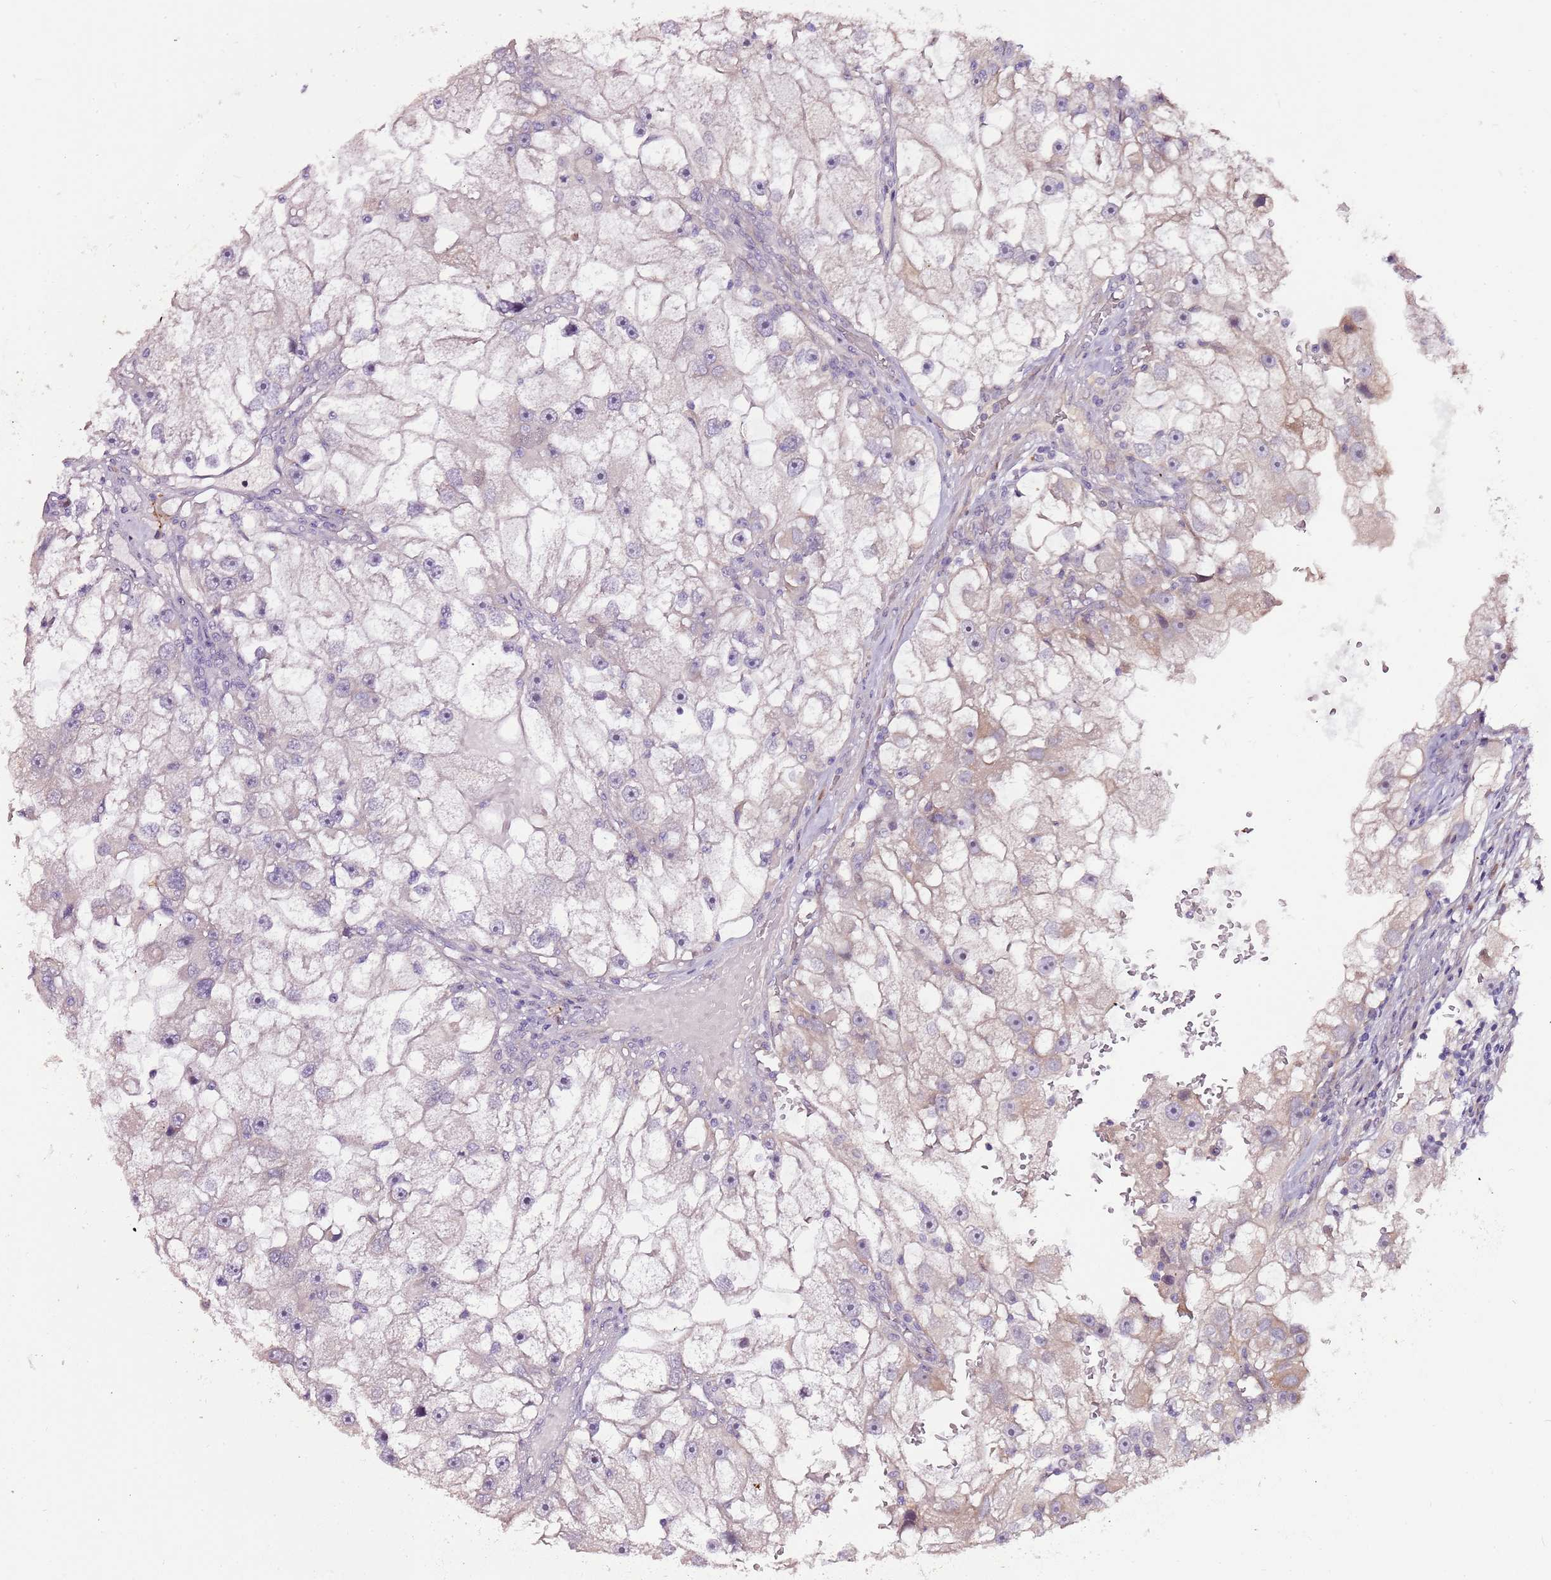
{"staining": {"intensity": "negative", "quantity": "none", "location": "none"}, "tissue": "renal cancer", "cell_type": "Tumor cells", "image_type": "cancer", "snomed": [{"axis": "morphology", "description": "Adenocarcinoma, NOS"}, {"axis": "topography", "description": "Kidney"}], "caption": "High magnification brightfield microscopy of renal cancer stained with DAB (3,3'-diaminobenzidine) (brown) and counterstained with hematoxylin (blue): tumor cells show no significant staining.", "gene": "NKX2-3", "patient": {"sex": "male", "age": 63}}